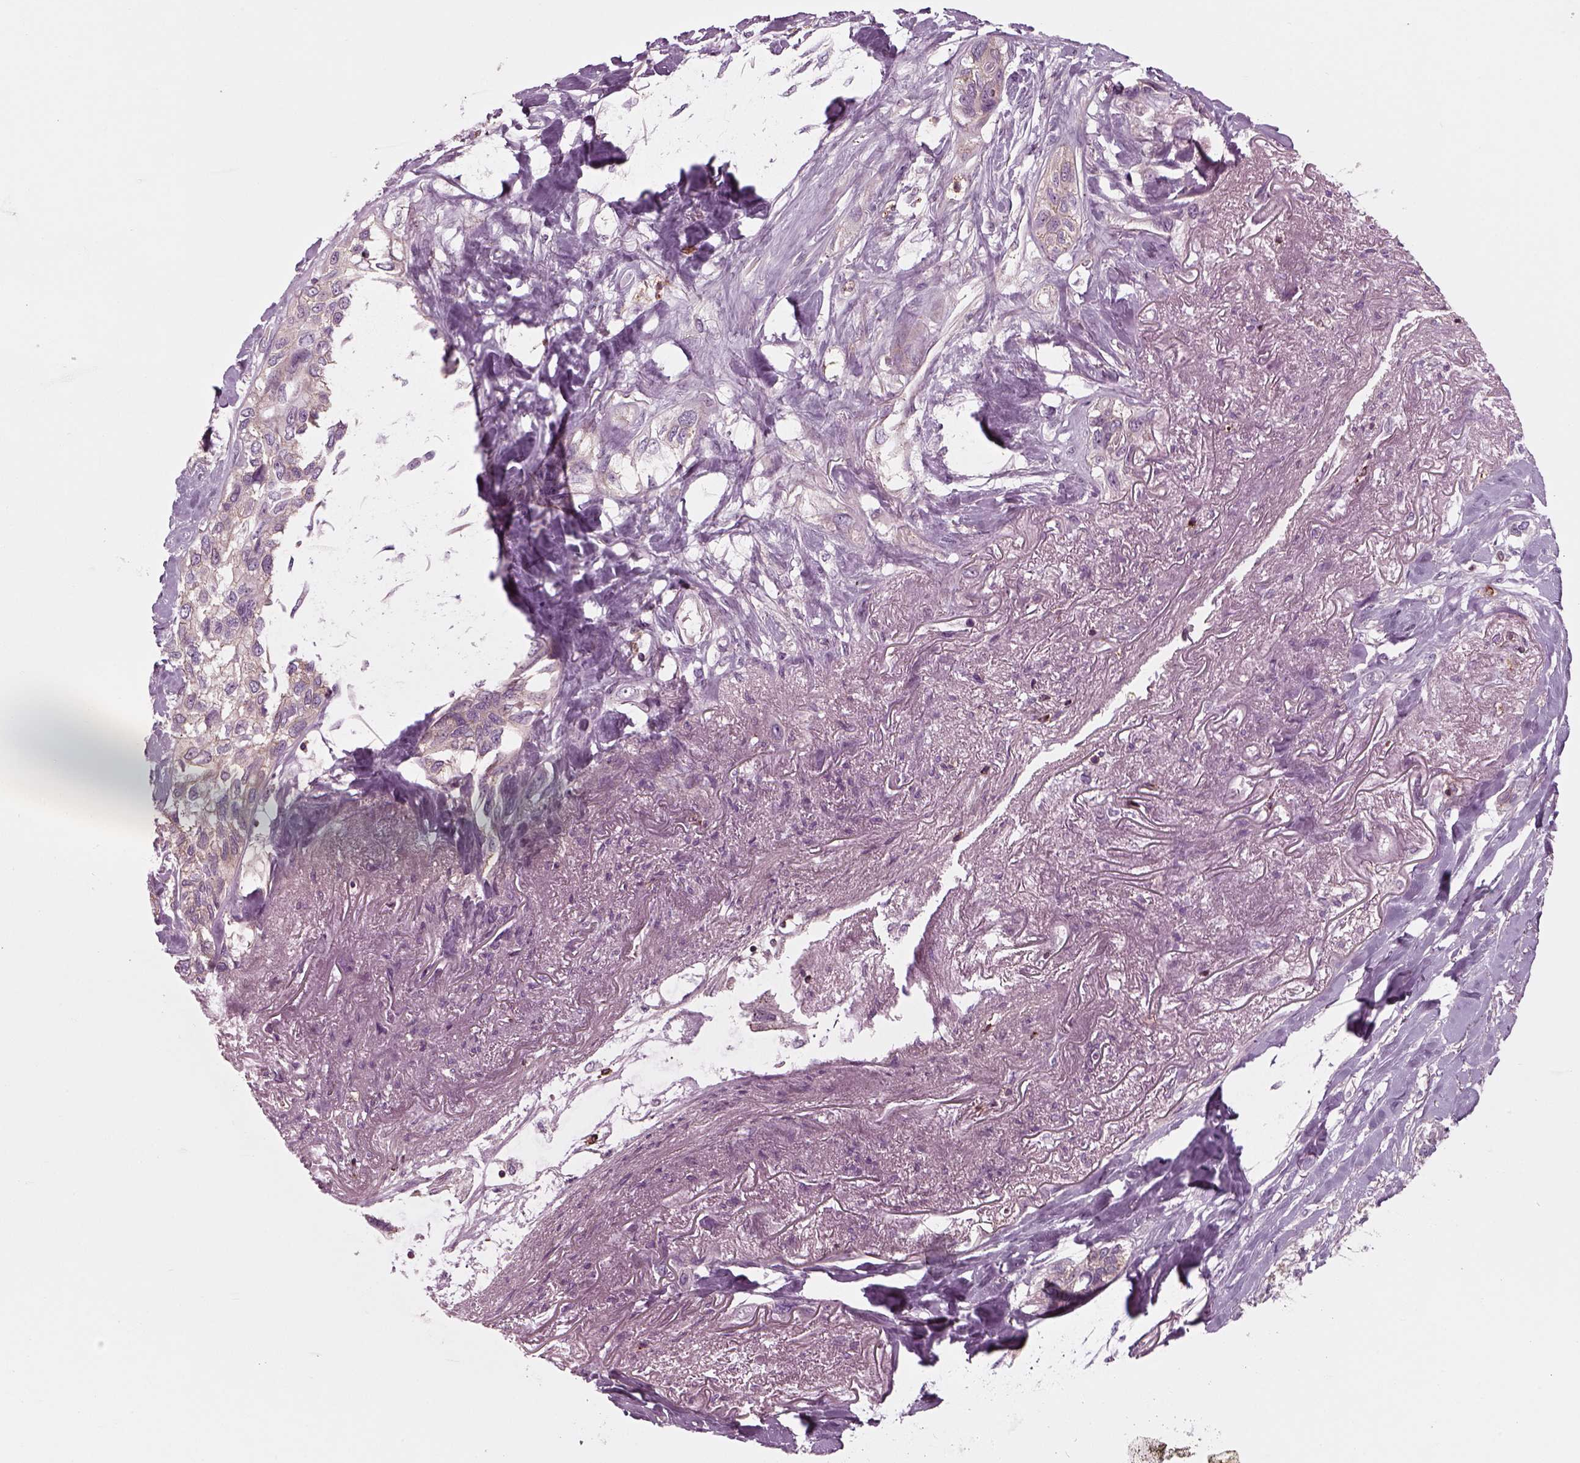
{"staining": {"intensity": "weak", "quantity": "25%-75%", "location": "cytoplasmic/membranous"}, "tissue": "lung cancer", "cell_type": "Tumor cells", "image_type": "cancer", "snomed": [{"axis": "morphology", "description": "Squamous cell carcinoma, NOS"}, {"axis": "topography", "description": "Lung"}], "caption": "Human lung cancer (squamous cell carcinoma) stained with a protein marker reveals weak staining in tumor cells.", "gene": "SLC2A3", "patient": {"sex": "female", "age": 70}}